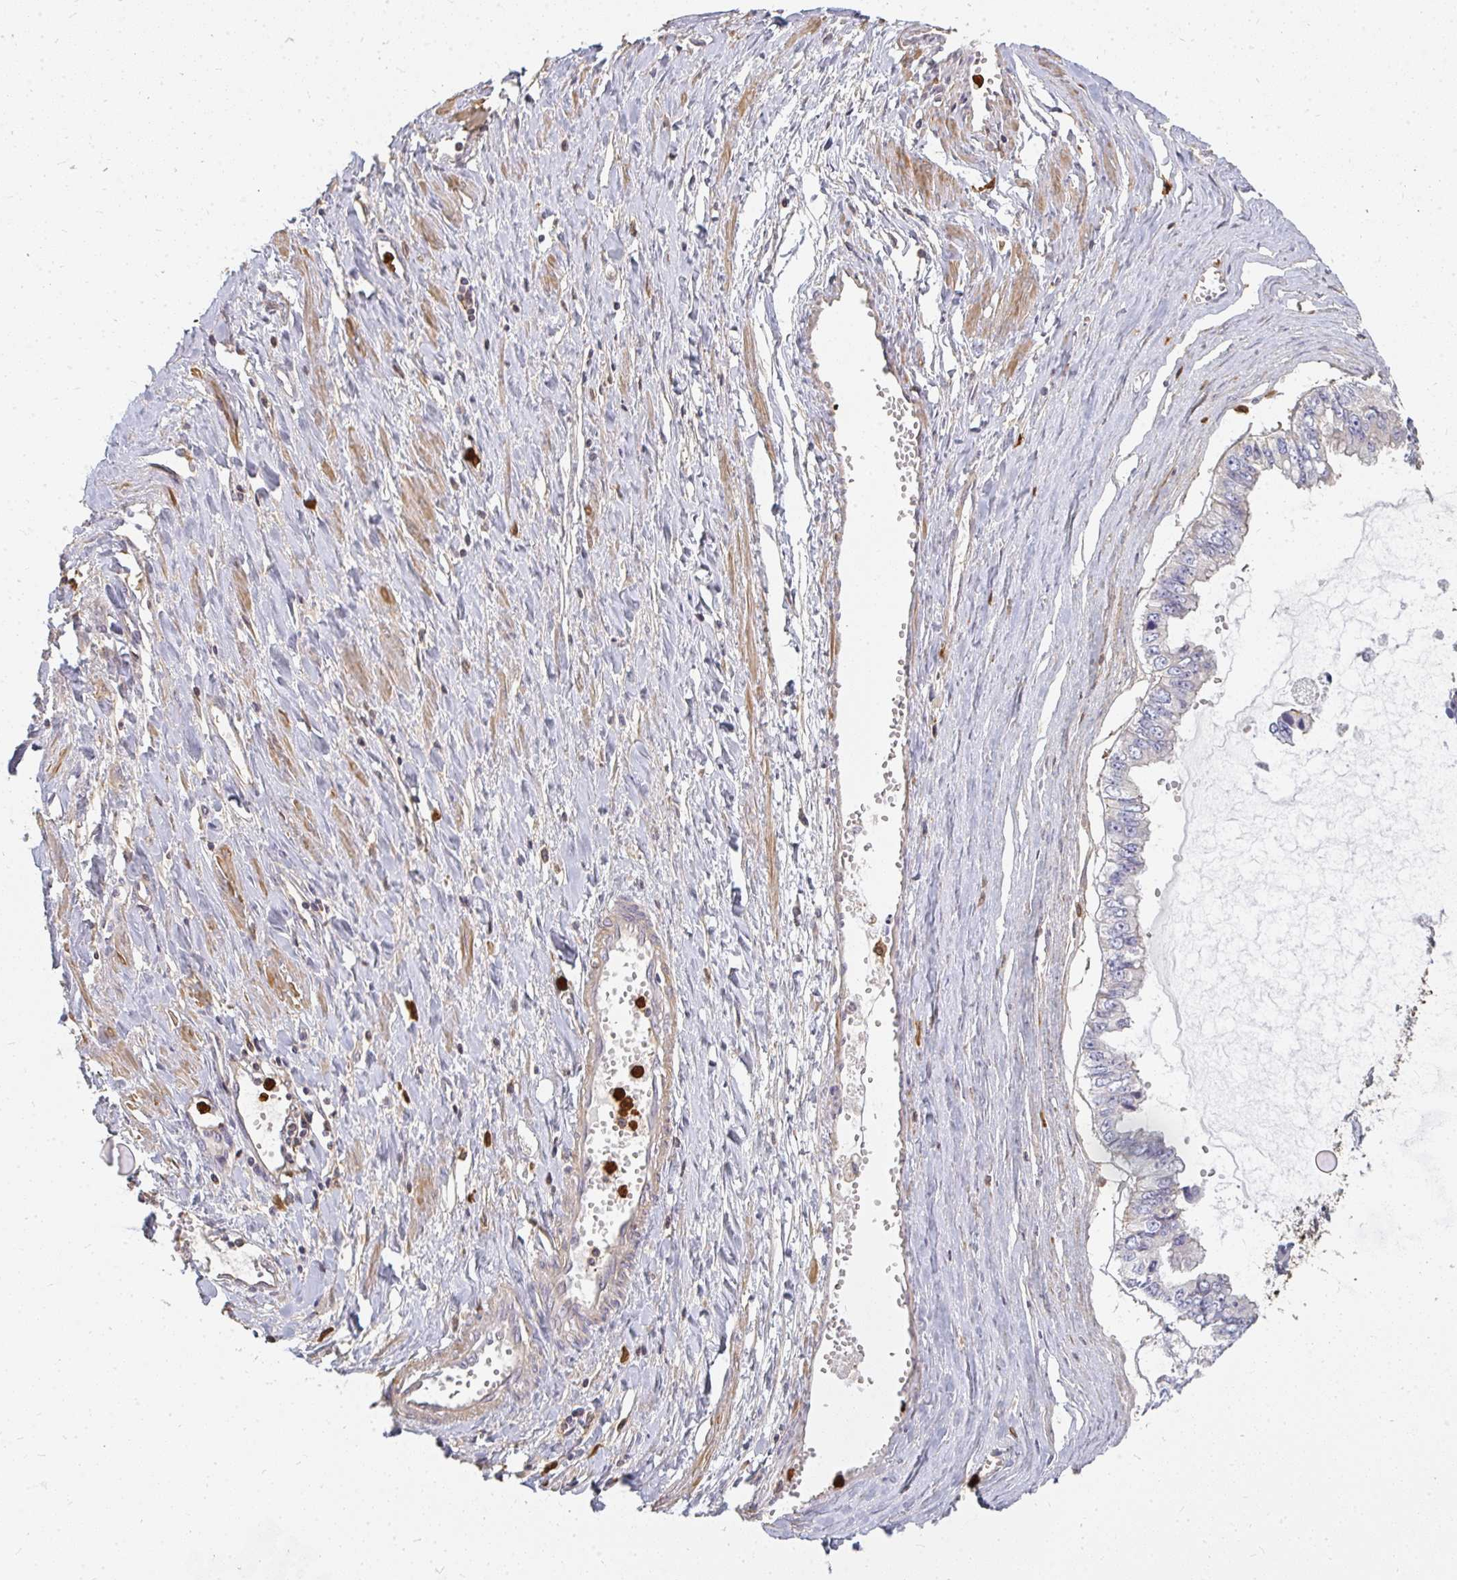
{"staining": {"intensity": "negative", "quantity": "none", "location": "none"}, "tissue": "ovarian cancer", "cell_type": "Tumor cells", "image_type": "cancer", "snomed": [{"axis": "morphology", "description": "Cystadenocarcinoma, mucinous, NOS"}, {"axis": "topography", "description": "Ovary"}], "caption": "The IHC photomicrograph has no significant expression in tumor cells of ovarian cancer tissue. (Immunohistochemistry, brightfield microscopy, high magnification).", "gene": "CNTRL", "patient": {"sex": "female", "age": 72}}